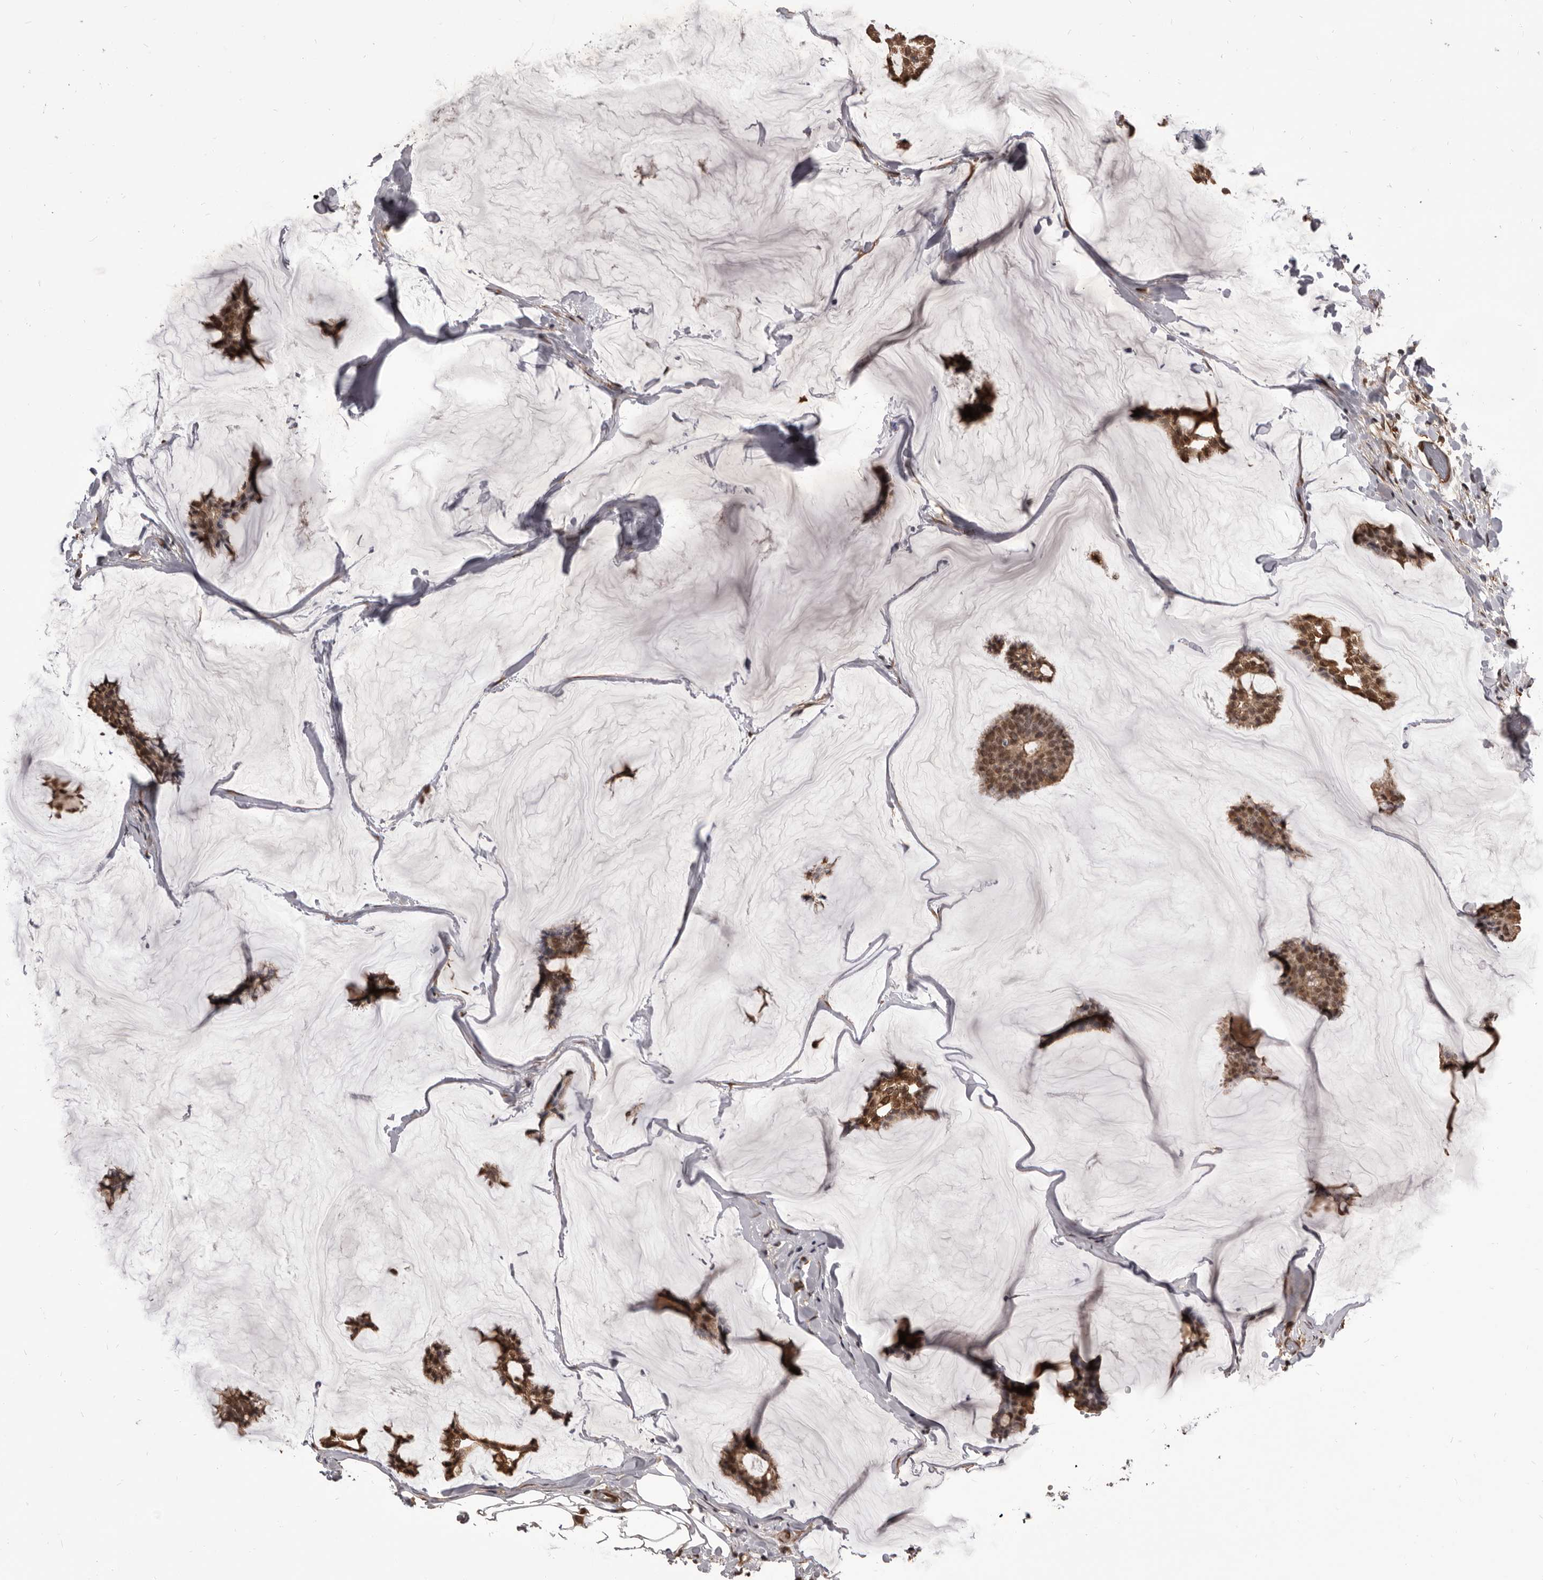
{"staining": {"intensity": "moderate", "quantity": ">75%", "location": "cytoplasmic/membranous,nuclear"}, "tissue": "breast cancer", "cell_type": "Tumor cells", "image_type": "cancer", "snomed": [{"axis": "morphology", "description": "Duct carcinoma"}, {"axis": "topography", "description": "Breast"}], "caption": "Immunohistochemical staining of human breast cancer (invasive ductal carcinoma) displays medium levels of moderate cytoplasmic/membranous and nuclear protein positivity in about >75% of tumor cells. Using DAB (brown) and hematoxylin (blue) stains, captured at high magnification using brightfield microscopy.", "gene": "ADAMTS20", "patient": {"sex": "female", "age": 93}}